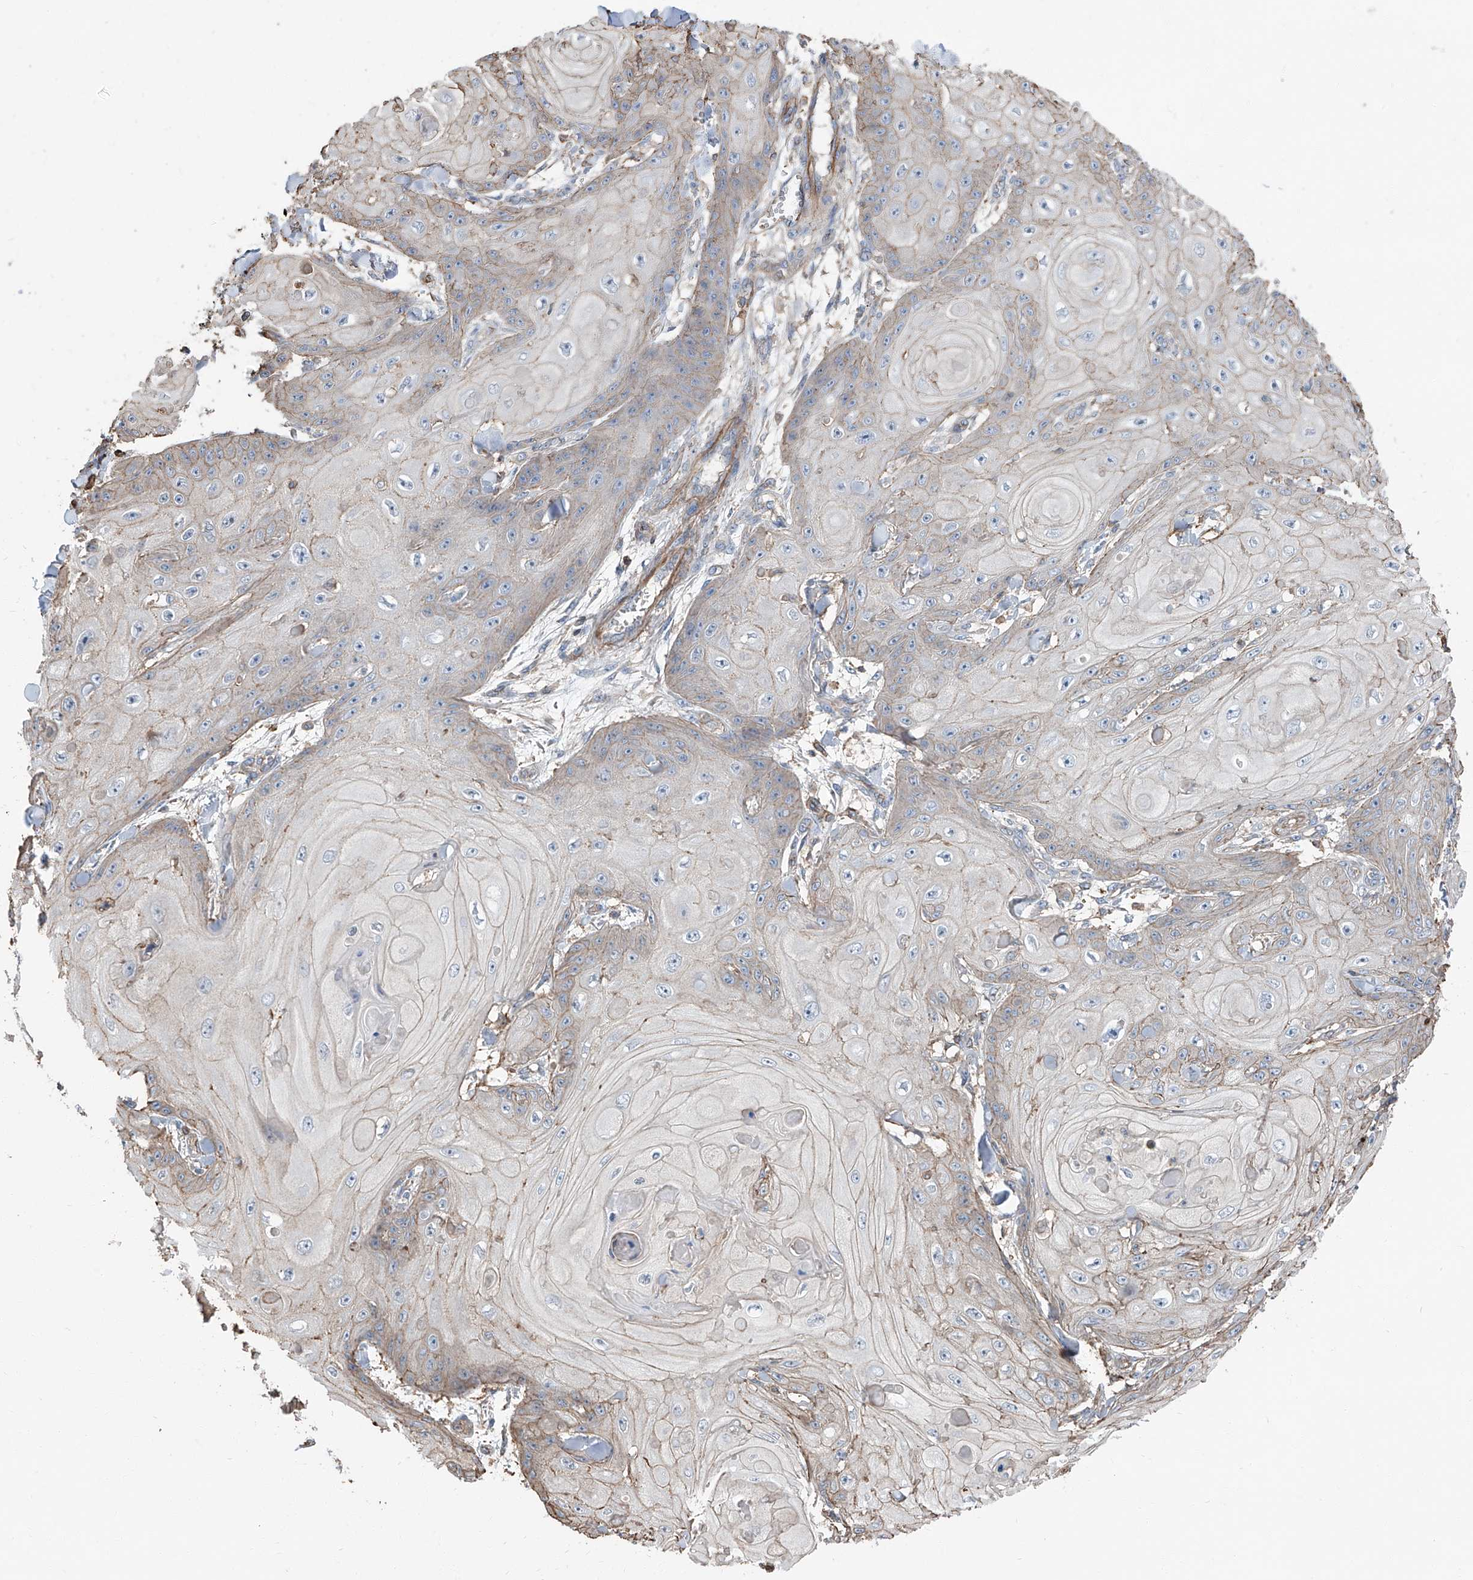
{"staining": {"intensity": "negative", "quantity": "none", "location": "none"}, "tissue": "skin cancer", "cell_type": "Tumor cells", "image_type": "cancer", "snomed": [{"axis": "morphology", "description": "Squamous cell carcinoma, NOS"}, {"axis": "topography", "description": "Skin"}], "caption": "Squamous cell carcinoma (skin) stained for a protein using immunohistochemistry reveals no positivity tumor cells.", "gene": "PIEZO2", "patient": {"sex": "male", "age": 74}}